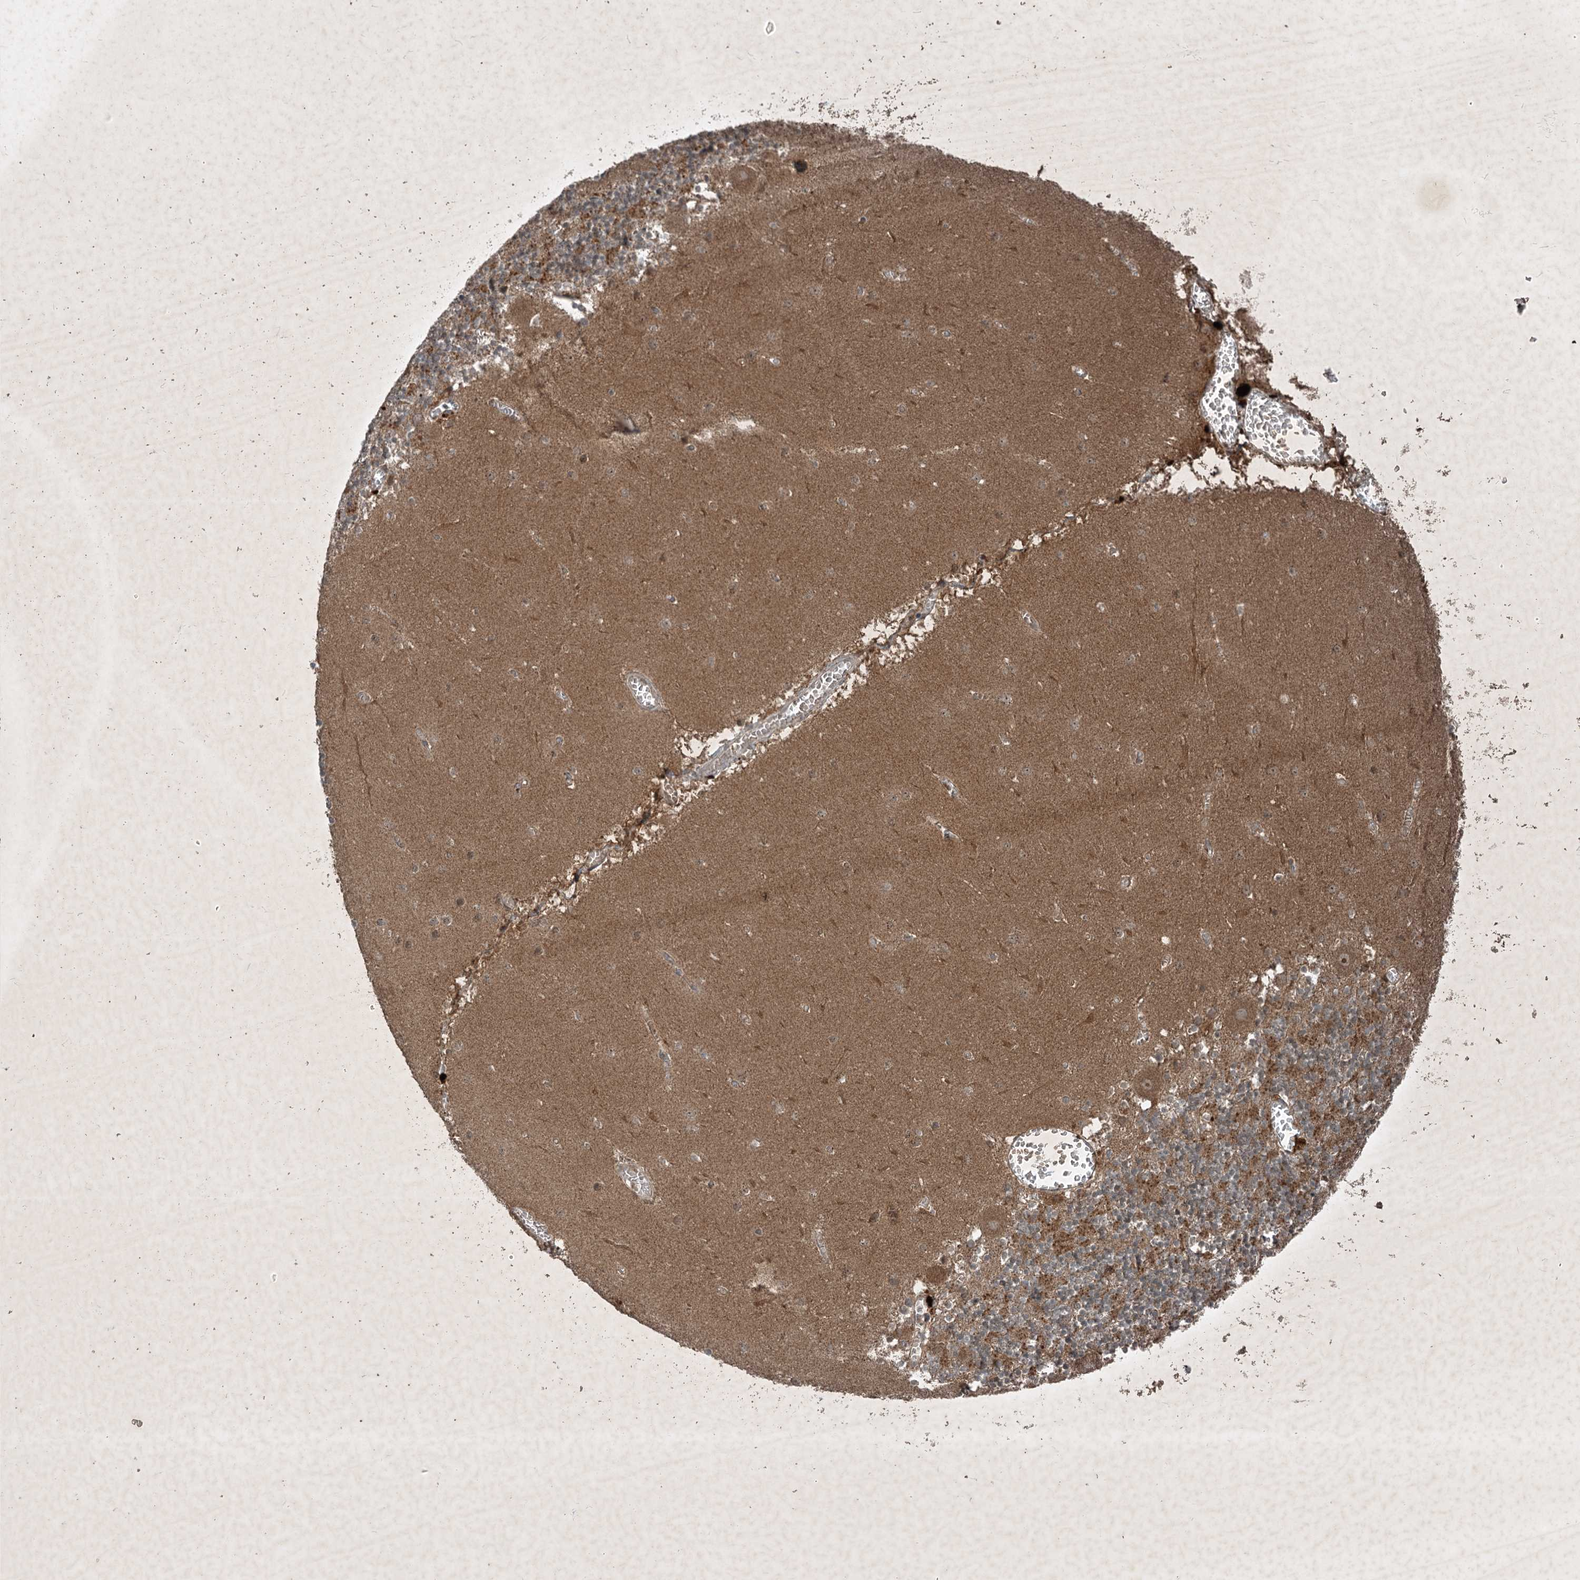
{"staining": {"intensity": "moderate", "quantity": ">75%", "location": "cytoplasmic/membranous"}, "tissue": "cerebellum", "cell_type": "Cells in granular layer", "image_type": "normal", "snomed": [{"axis": "morphology", "description": "Normal tissue, NOS"}, {"axis": "topography", "description": "Cerebellum"}], "caption": "This photomicrograph reveals immunohistochemistry staining of unremarkable cerebellum, with medium moderate cytoplasmic/membranous staining in about >75% of cells in granular layer.", "gene": "UNC93A", "patient": {"sex": "female", "age": 28}}